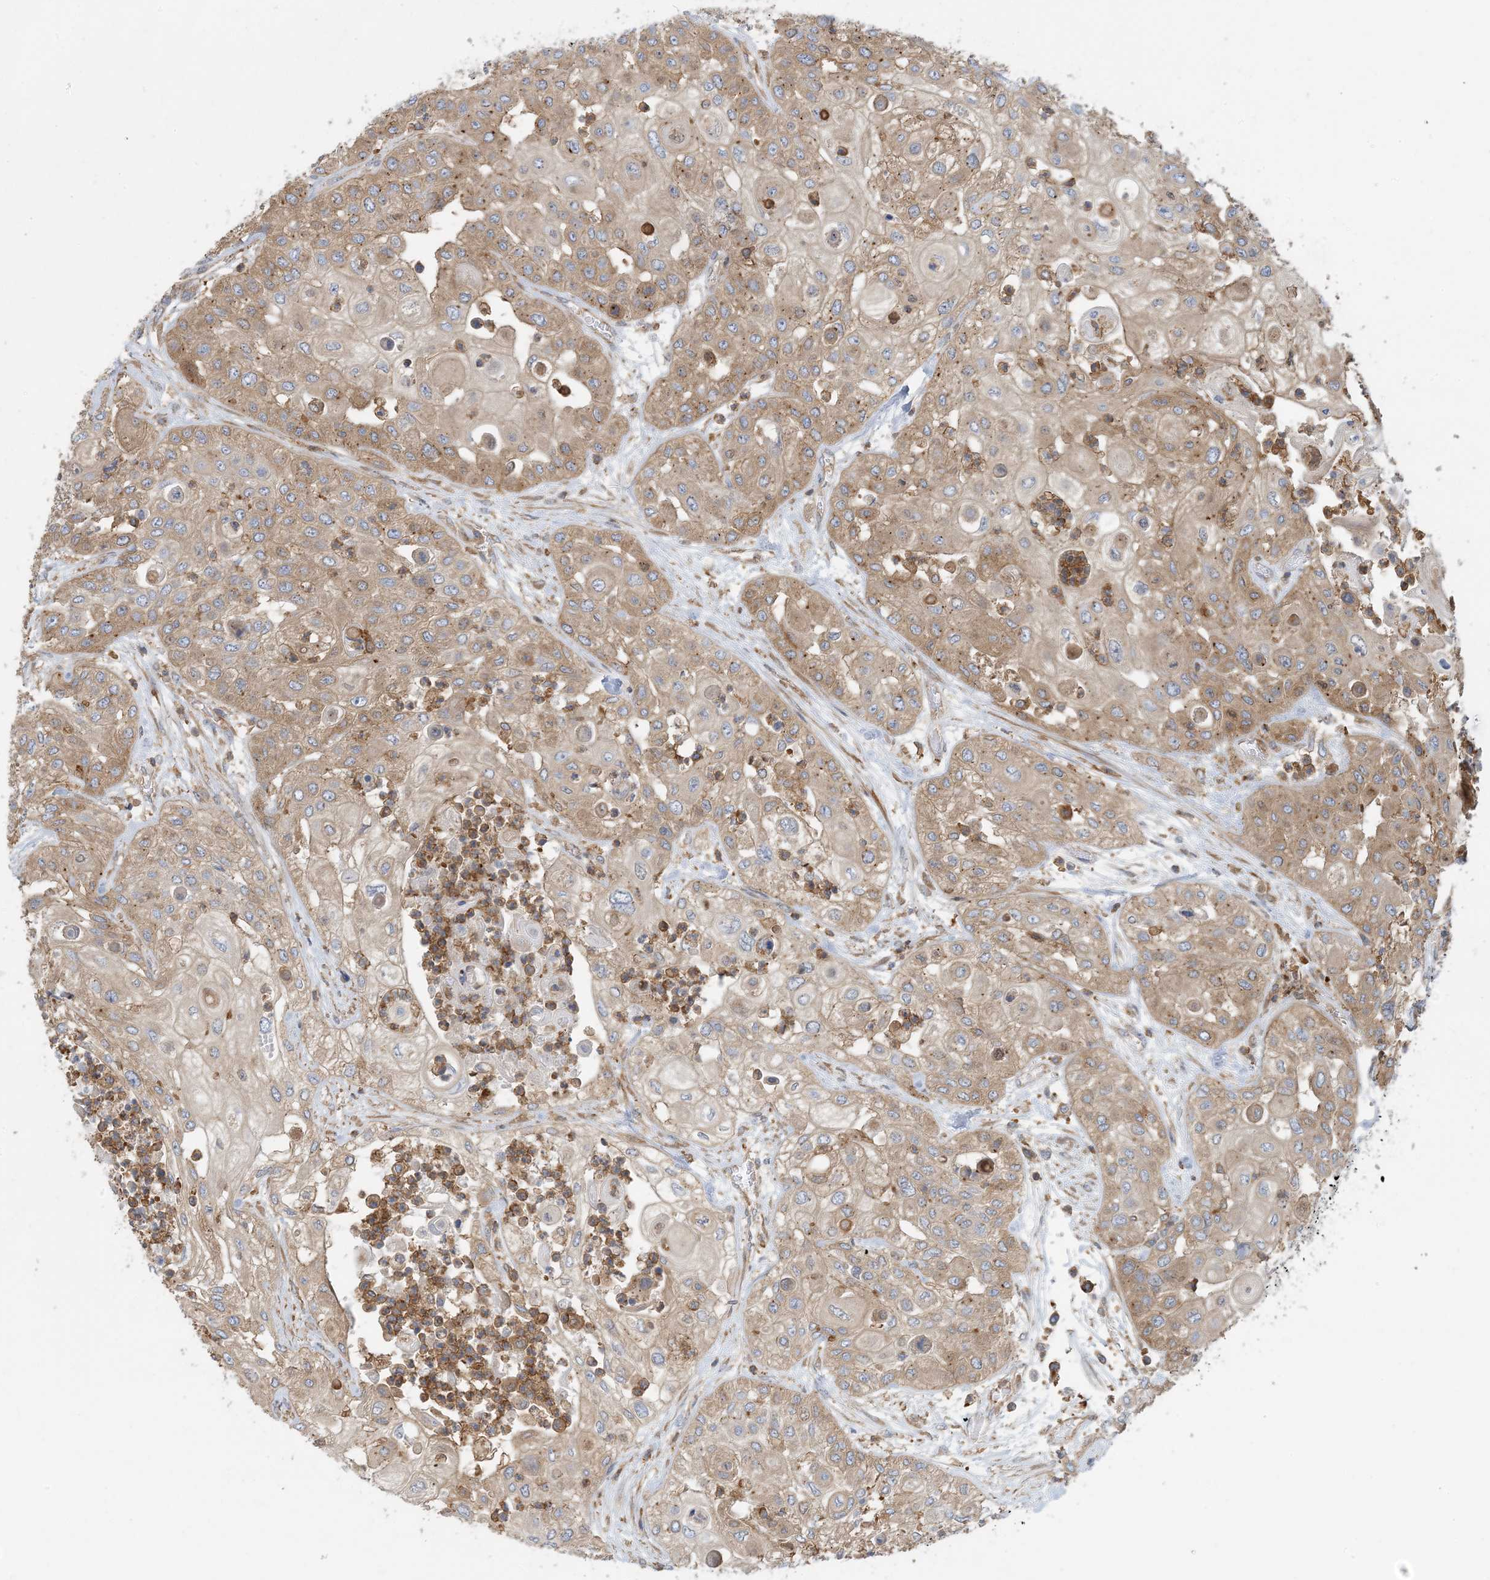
{"staining": {"intensity": "moderate", "quantity": ">75%", "location": "cytoplasmic/membranous"}, "tissue": "urothelial cancer", "cell_type": "Tumor cells", "image_type": "cancer", "snomed": [{"axis": "morphology", "description": "Urothelial carcinoma, High grade"}, {"axis": "topography", "description": "Urinary bladder"}], "caption": "Immunohistochemistry histopathology image of urothelial carcinoma (high-grade) stained for a protein (brown), which reveals medium levels of moderate cytoplasmic/membranous expression in about >75% of tumor cells.", "gene": "SFMBT2", "patient": {"sex": "female", "age": 79}}